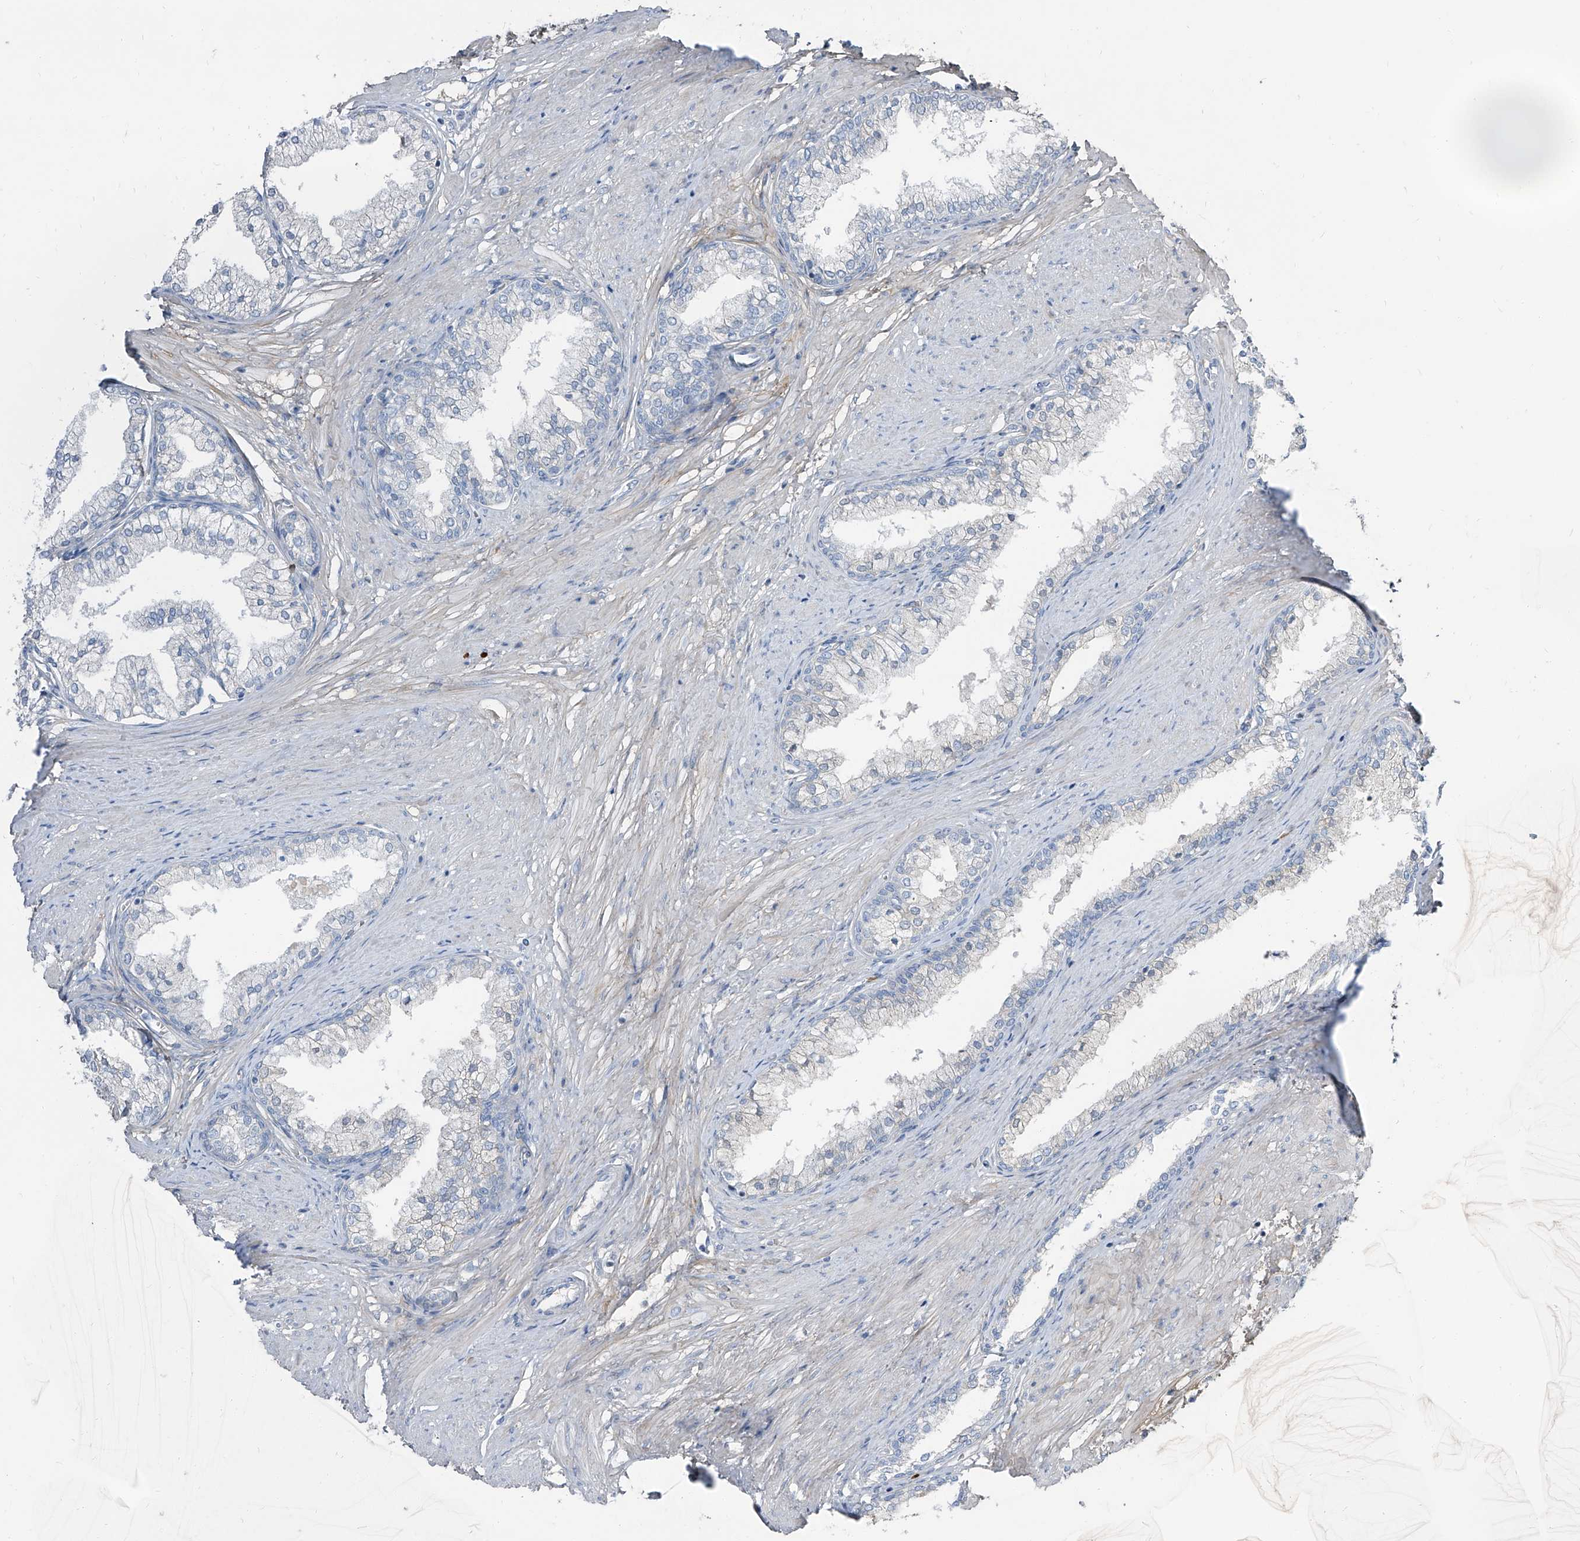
{"staining": {"intensity": "negative", "quantity": "none", "location": "none"}, "tissue": "prostate cancer", "cell_type": "Tumor cells", "image_type": "cancer", "snomed": [{"axis": "morphology", "description": "Adenocarcinoma, High grade"}, {"axis": "topography", "description": "Prostate"}], "caption": "Immunohistochemistry micrograph of adenocarcinoma (high-grade) (prostate) stained for a protein (brown), which displays no staining in tumor cells. Brightfield microscopy of immunohistochemistry stained with DAB (3,3'-diaminobenzidine) (brown) and hematoxylin (blue), captured at high magnification.", "gene": "HOXA3", "patient": {"sex": "male", "age": 61}}